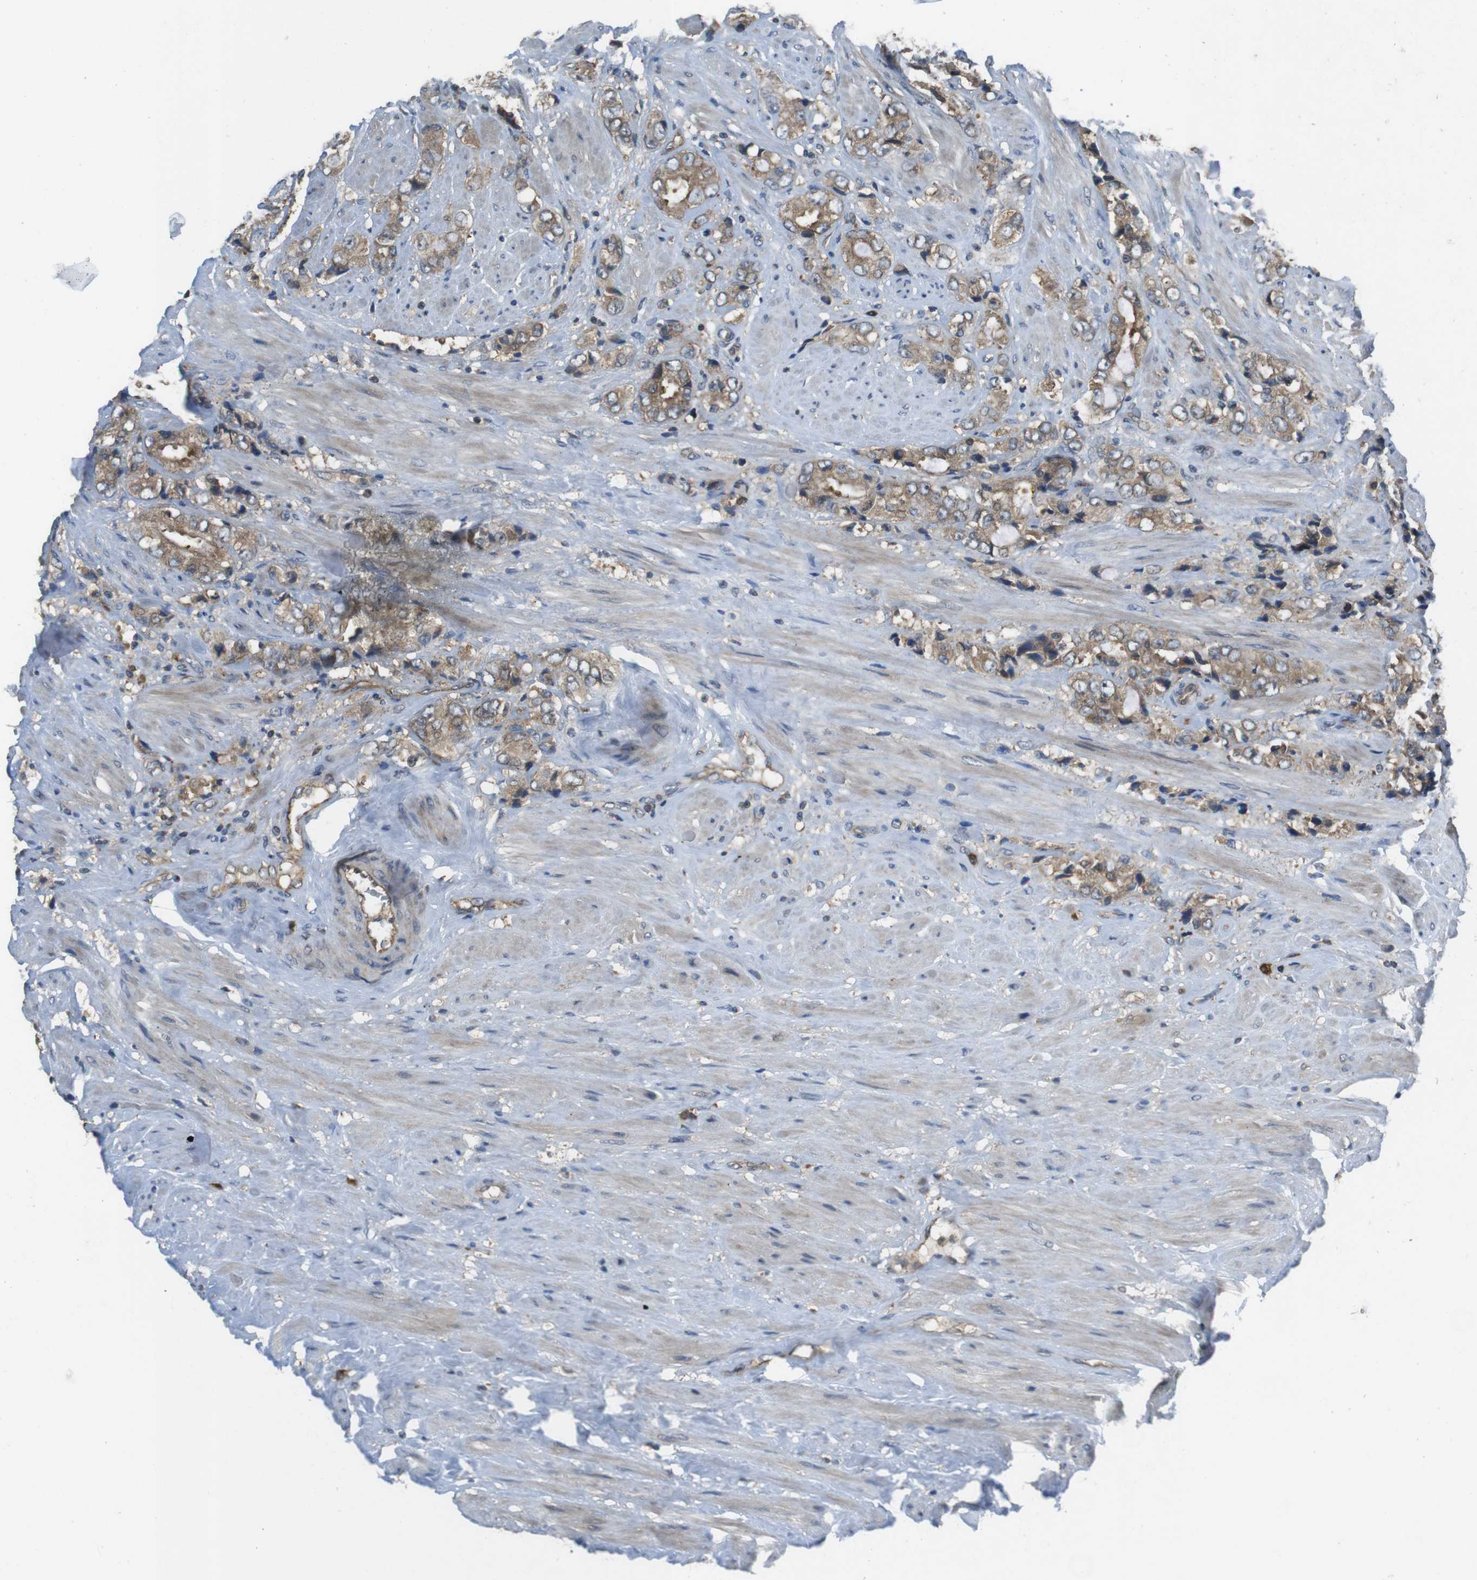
{"staining": {"intensity": "moderate", "quantity": ">75%", "location": "cytoplasmic/membranous"}, "tissue": "prostate cancer", "cell_type": "Tumor cells", "image_type": "cancer", "snomed": [{"axis": "morphology", "description": "Adenocarcinoma, High grade"}, {"axis": "topography", "description": "Prostate"}], "caption": "An immunohistochemistry (IHC) histopathology image of neoplastic tissue is shown. Protein staining in brown shows moderate cytoplasmic/membranous positivity in prostate adenocarcinoma (high-grade) within tumor cells.", "gene": "SLC22A23", "patient": {"sex": "male", "age": 61}}